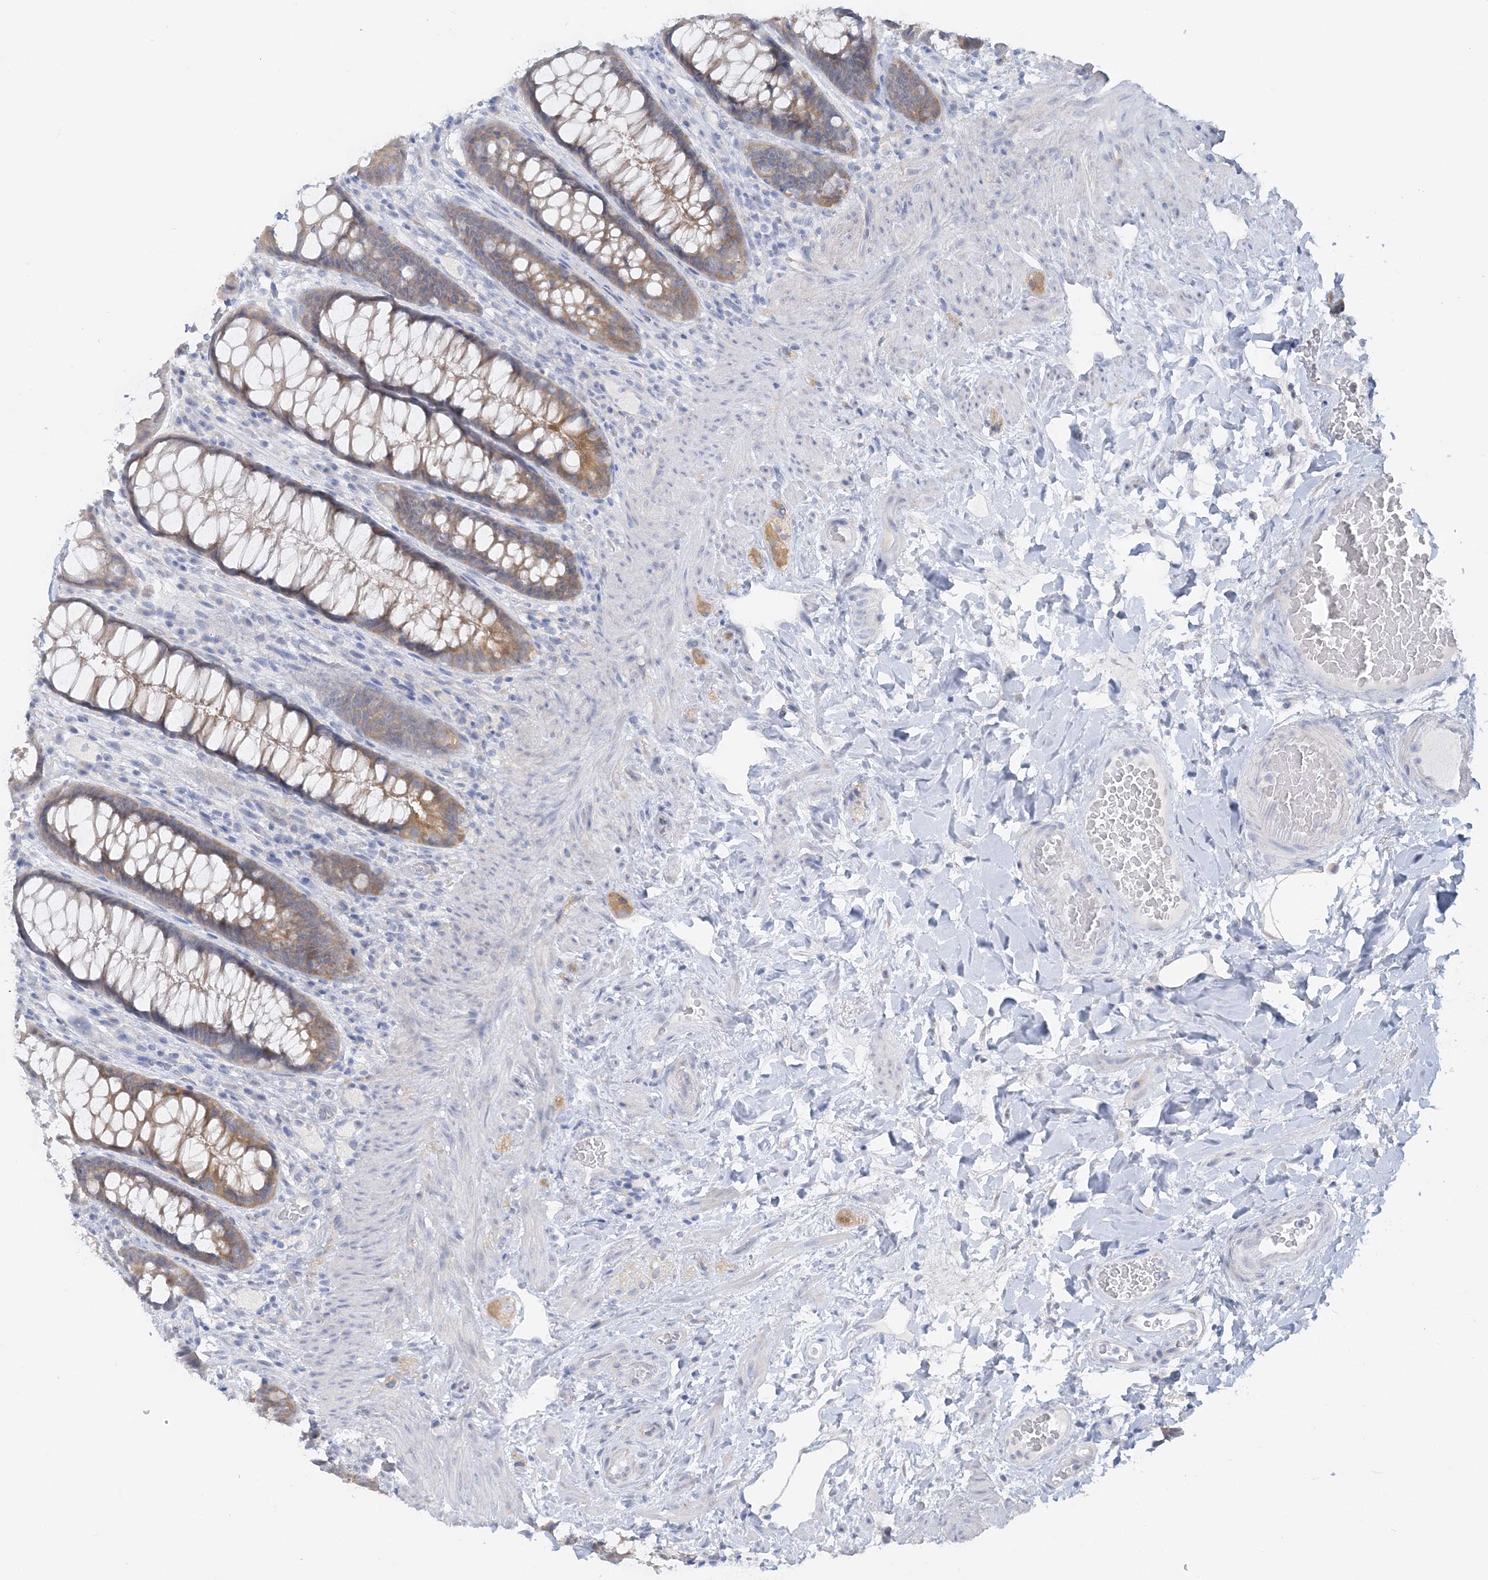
{"staining": {"intensity": "moderate", "quantity": ">75%", "location": "cytoplasmic/membranous"}, "tissue": "rectum", "cell_type": "Glandular cells", "image_type": "normal", "snomed": [{"axis": "morphology", "description": "Normal tissue, NOS"}, {"axis": "topography", "description": "Rectum"}], "caption": "DAB (3,3'-diaminobenzidine) immunohistochemical staining of normal rectum displays moderate cytoplasmic/membranous protein positivity in about >75% of glandular cells. The protein of interest is stained brown, and the nuclei are stained in blue (DAB IHC with brightfield microscopy, high magnification).", "gene": "ENSG00000288637", "patient": {"sex": "female", "age": 46}}